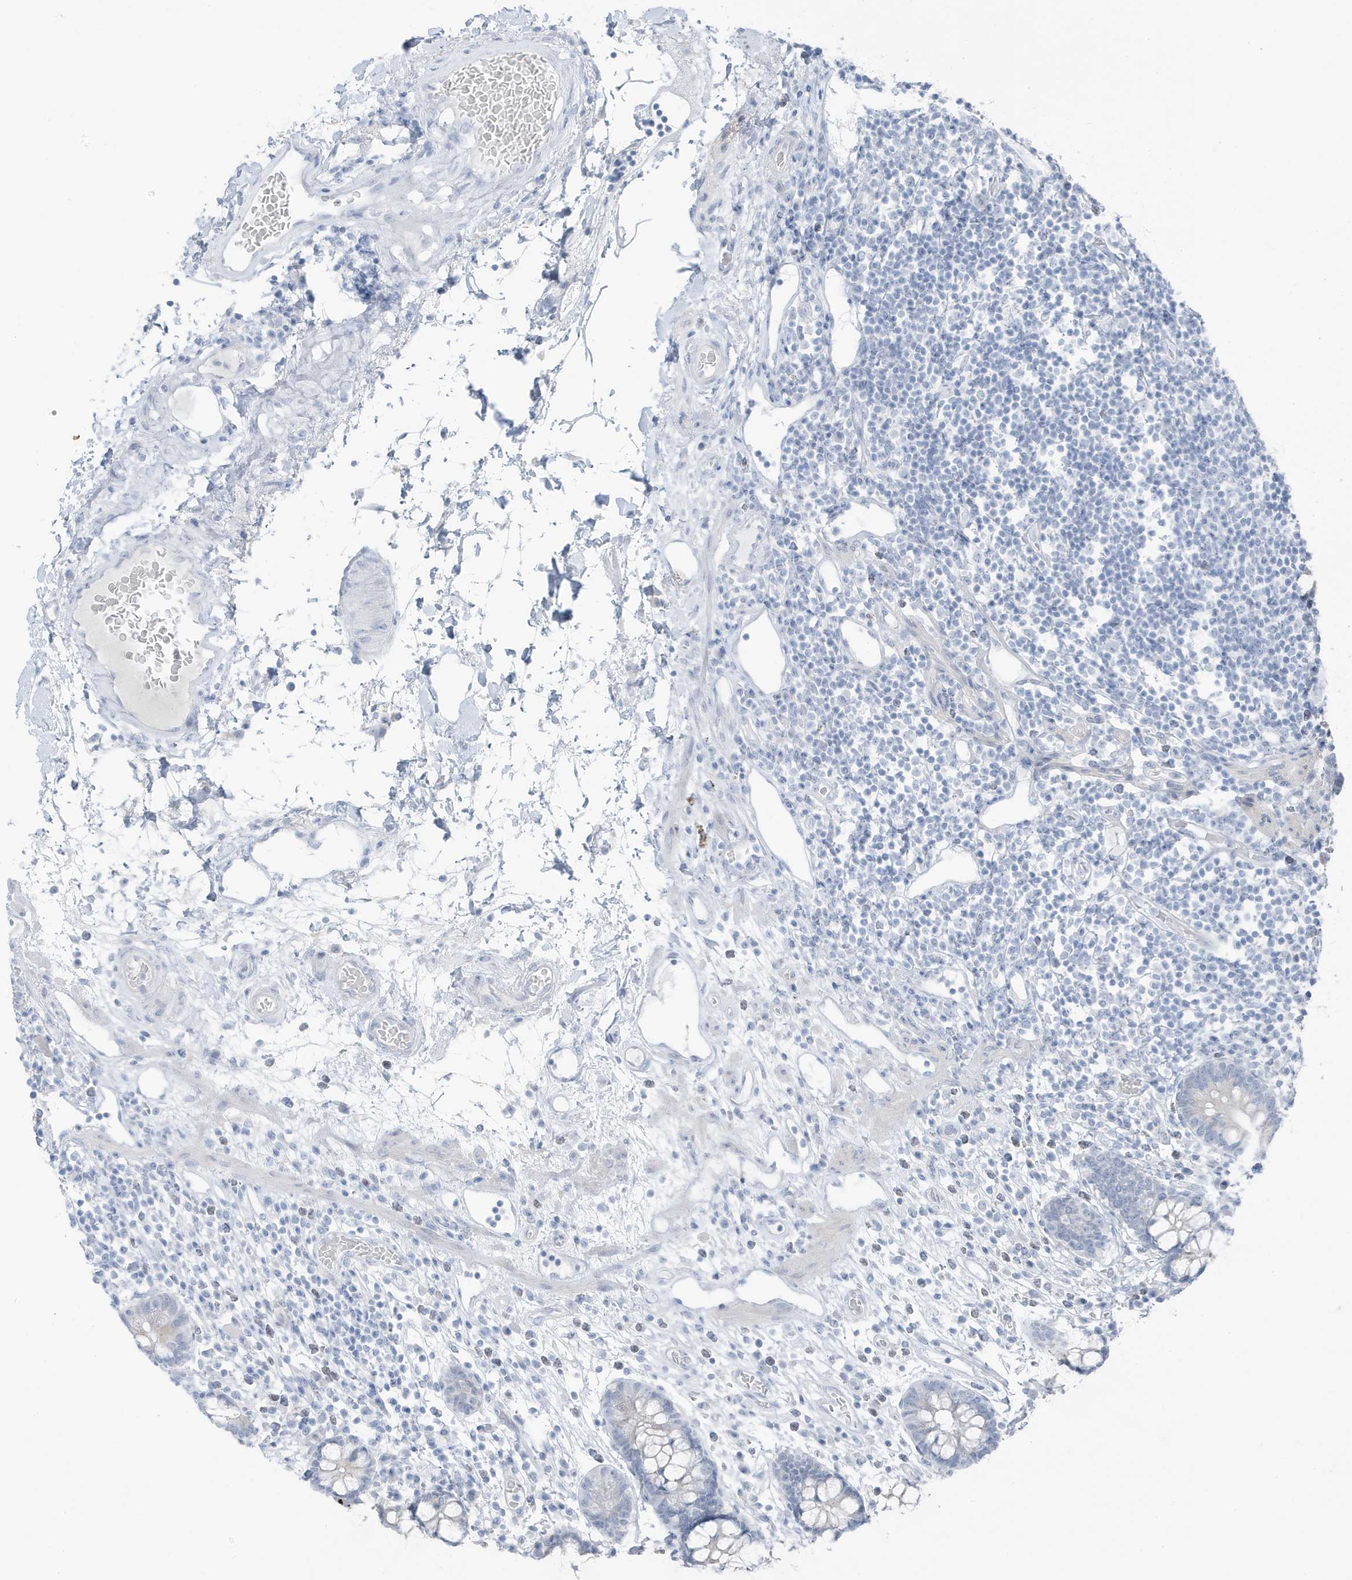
{"staining": {"intensity": "negative", "quantity": "none", "location": "none"}, "tissue": "colon", "cell_type": "Endothelial cells", "image_type": "normal", "snomed": [{"axis": "morphology", "description": "Normal tissue, NOS"}, {"axis": "topography", "description": "Colon"}], "caption": "This is a image of immunohistochemistry (IHC) staining of unremarkable colon, which shows no staining in endothelial cells.", "gene": "ZFP64", "patient": {"sex": "female", "age": 79}}